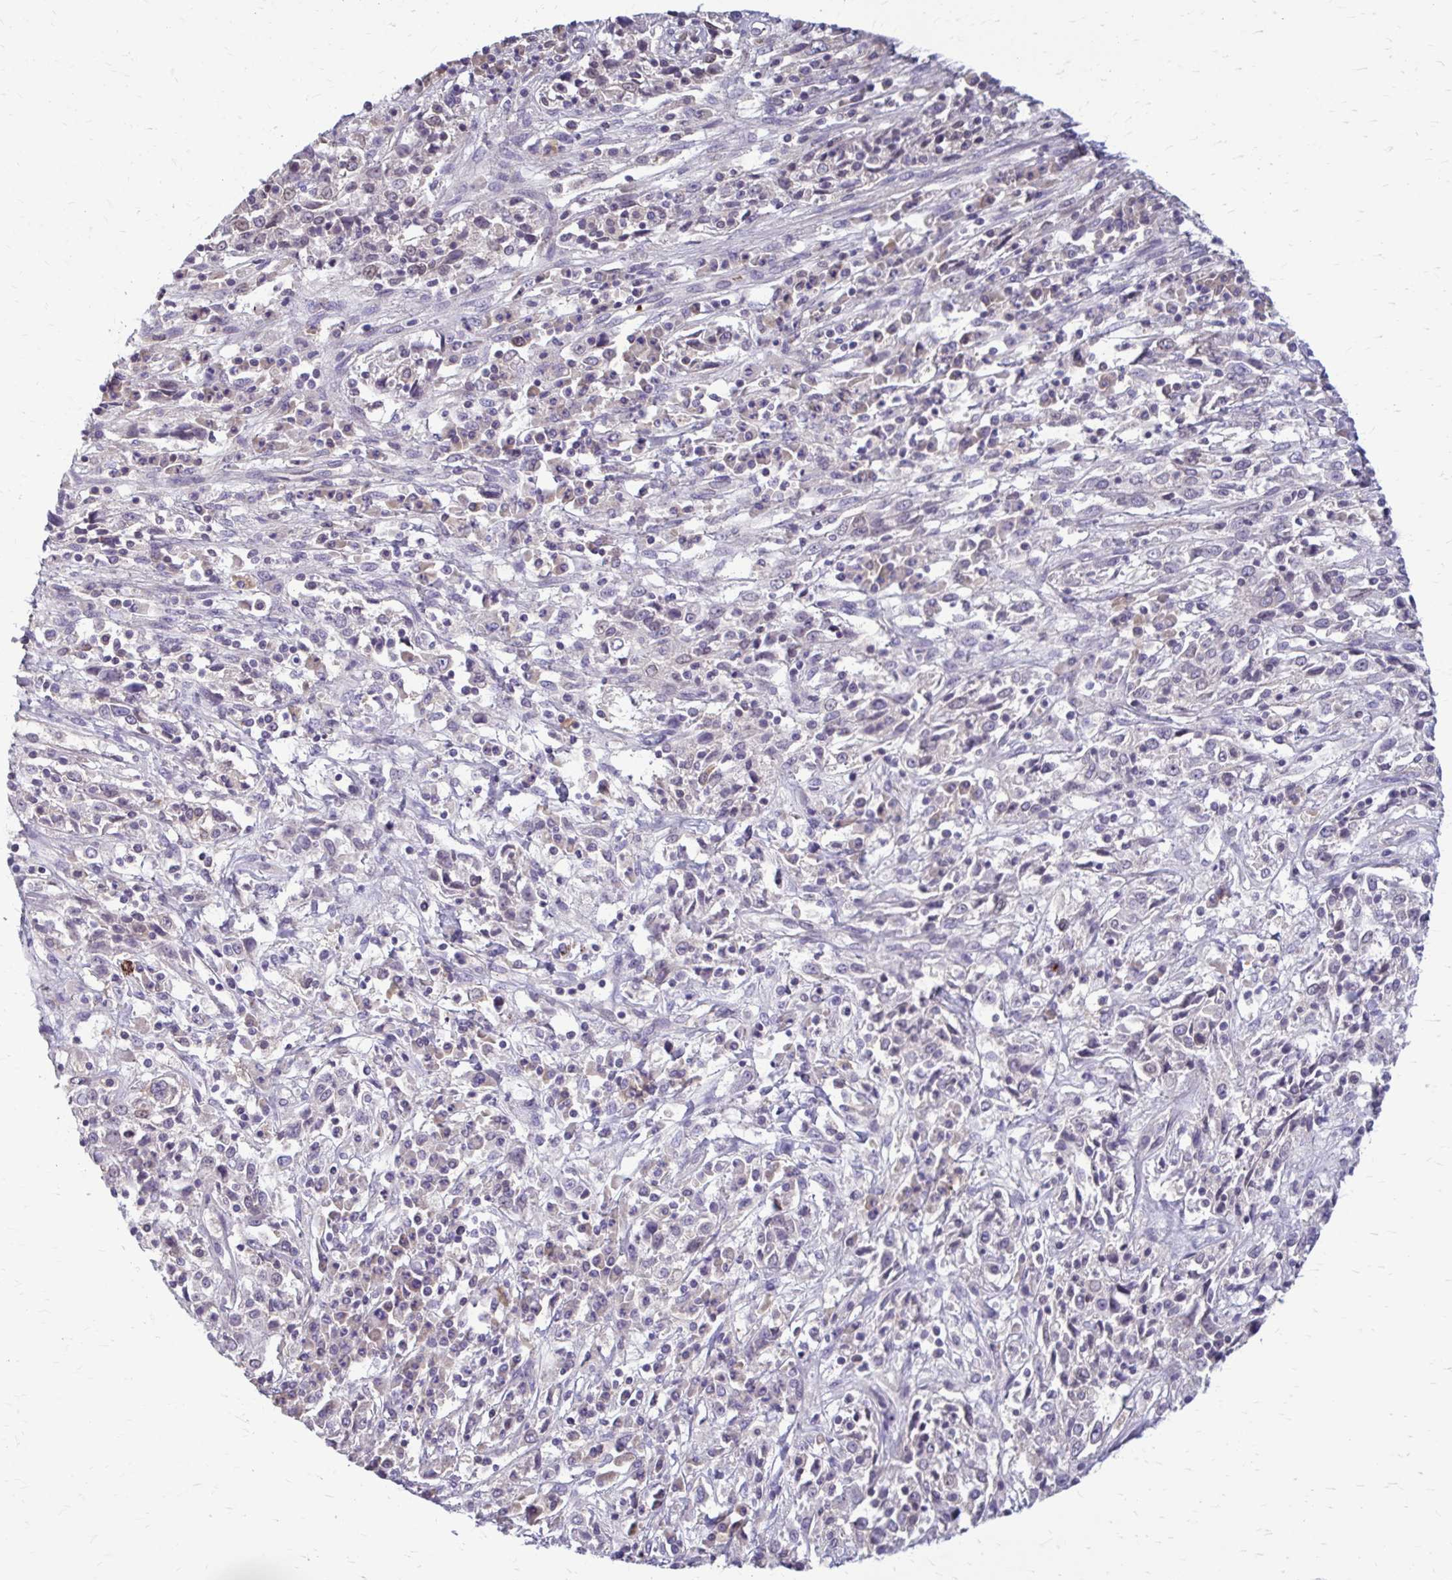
{"staining": {"intensity": "negative", "quantity": "none", "location": "none"}, "tissue": "cervical cancer", "cell_type": "Tumor cells", "image_type": "cancer", "snomed": [{"axis": "morphology", "description": "Adenocarcinoma, NOS"}, {"axis": "topography", "description": "Cervix"}], "caption": "High power microscopy histopathology image of an immunohistochemistry (IHC) histopathology image of cervical cancer, revealing no significant positivity in tumor cells. (IHC, brightfield microscopy, high magnification).", "gene": "MCRIP2", "patient": {"sex": "female", "age": 40}}